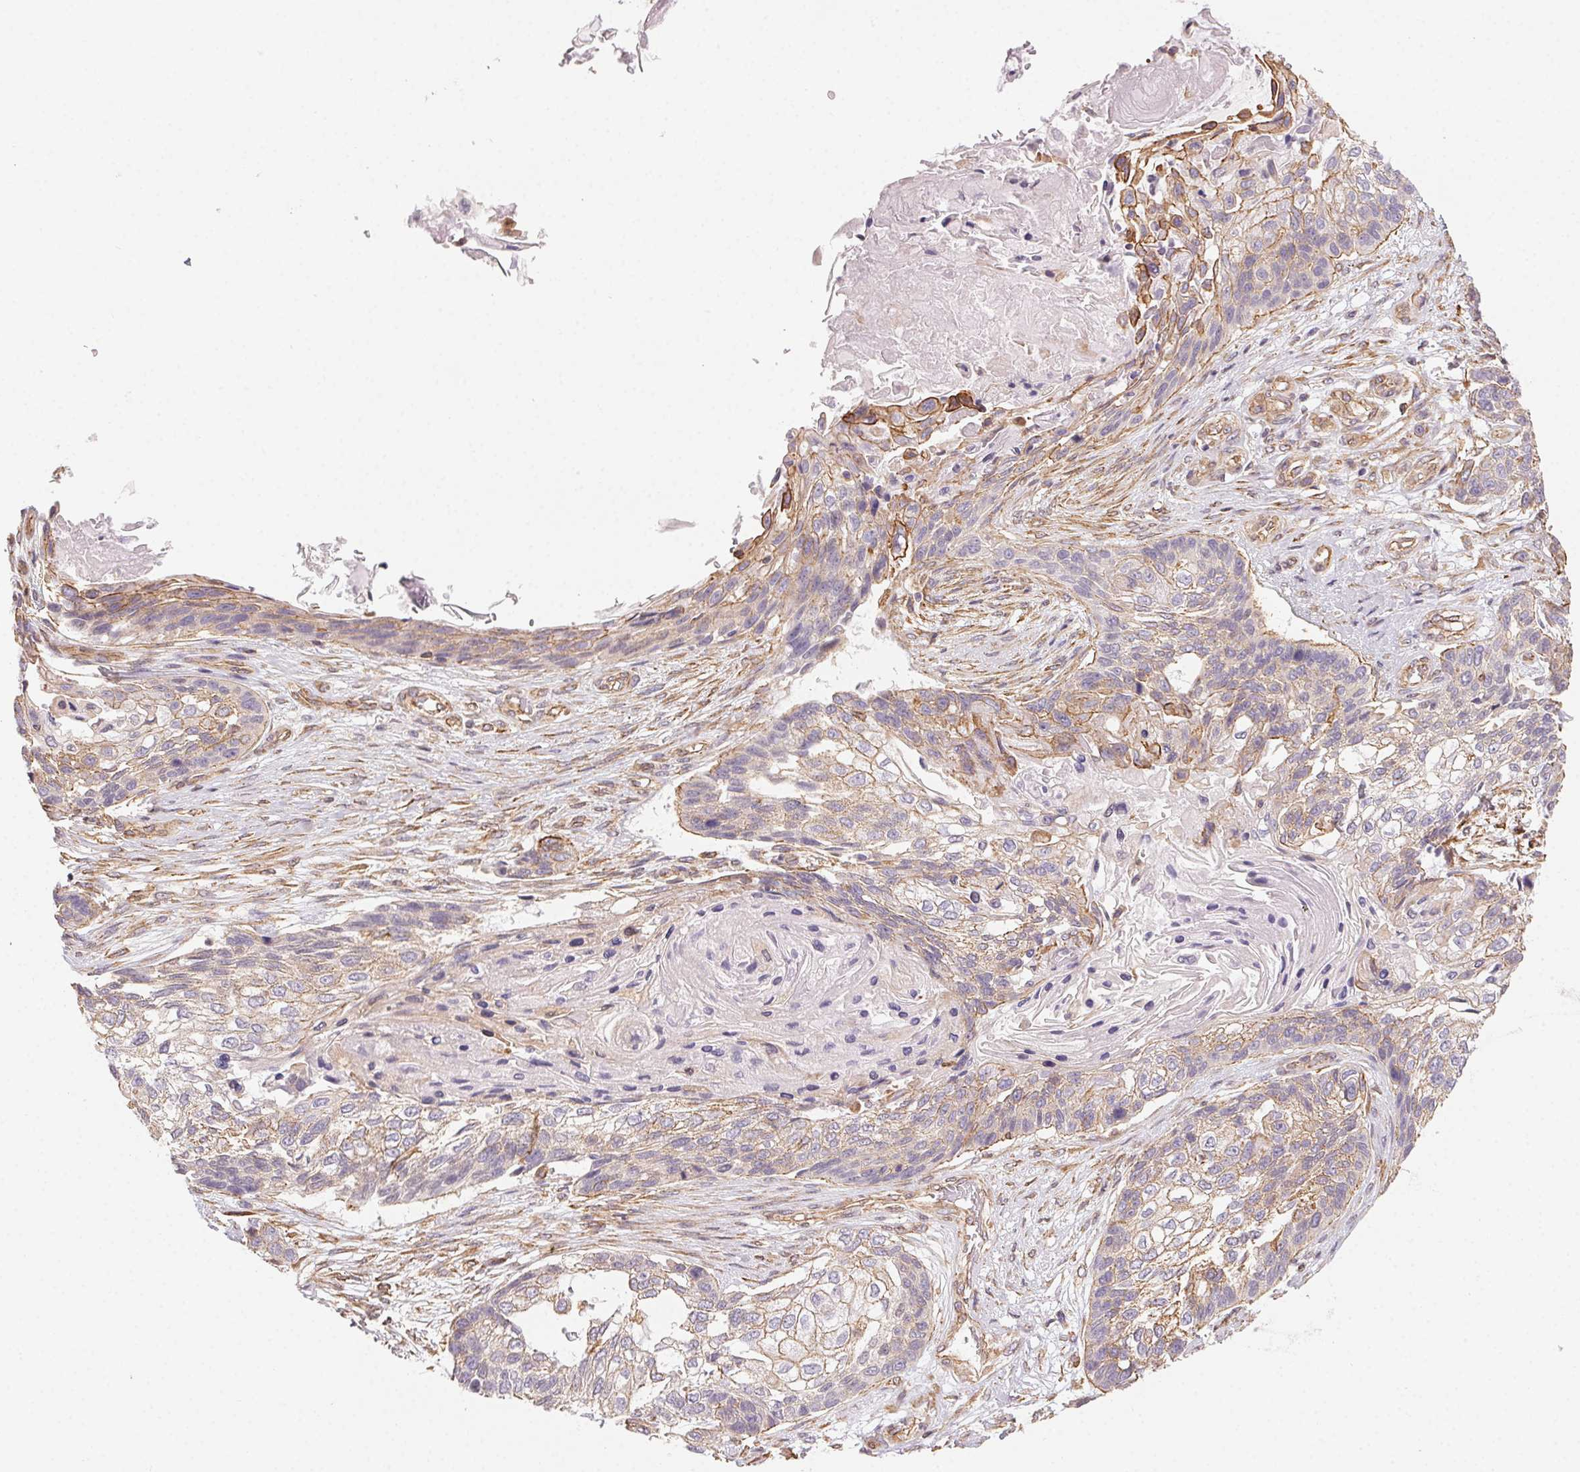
{"staining": {"intensity": "weak", "quantity": "25%-75%", "location": "cytoplasmic/membranous"}, "tissue": "lung cancer", "cell_type": "Tumor cells", "image_type": "cancer", "snomed": [{"axis": "morphology", "description": "Squamous cell carcinoma, NOS"}, {"axis": "topography", "description": "Lung"}], "caption": "This image displays immunohistochemistry staining of human squamous cell carcinoma (lung), with low weak cytoplasmic/membranous positivity in about 25%-75% of tumor cells.", "gene": "PLA2G4F", "patient": {"sex": "male", "age": 69}}